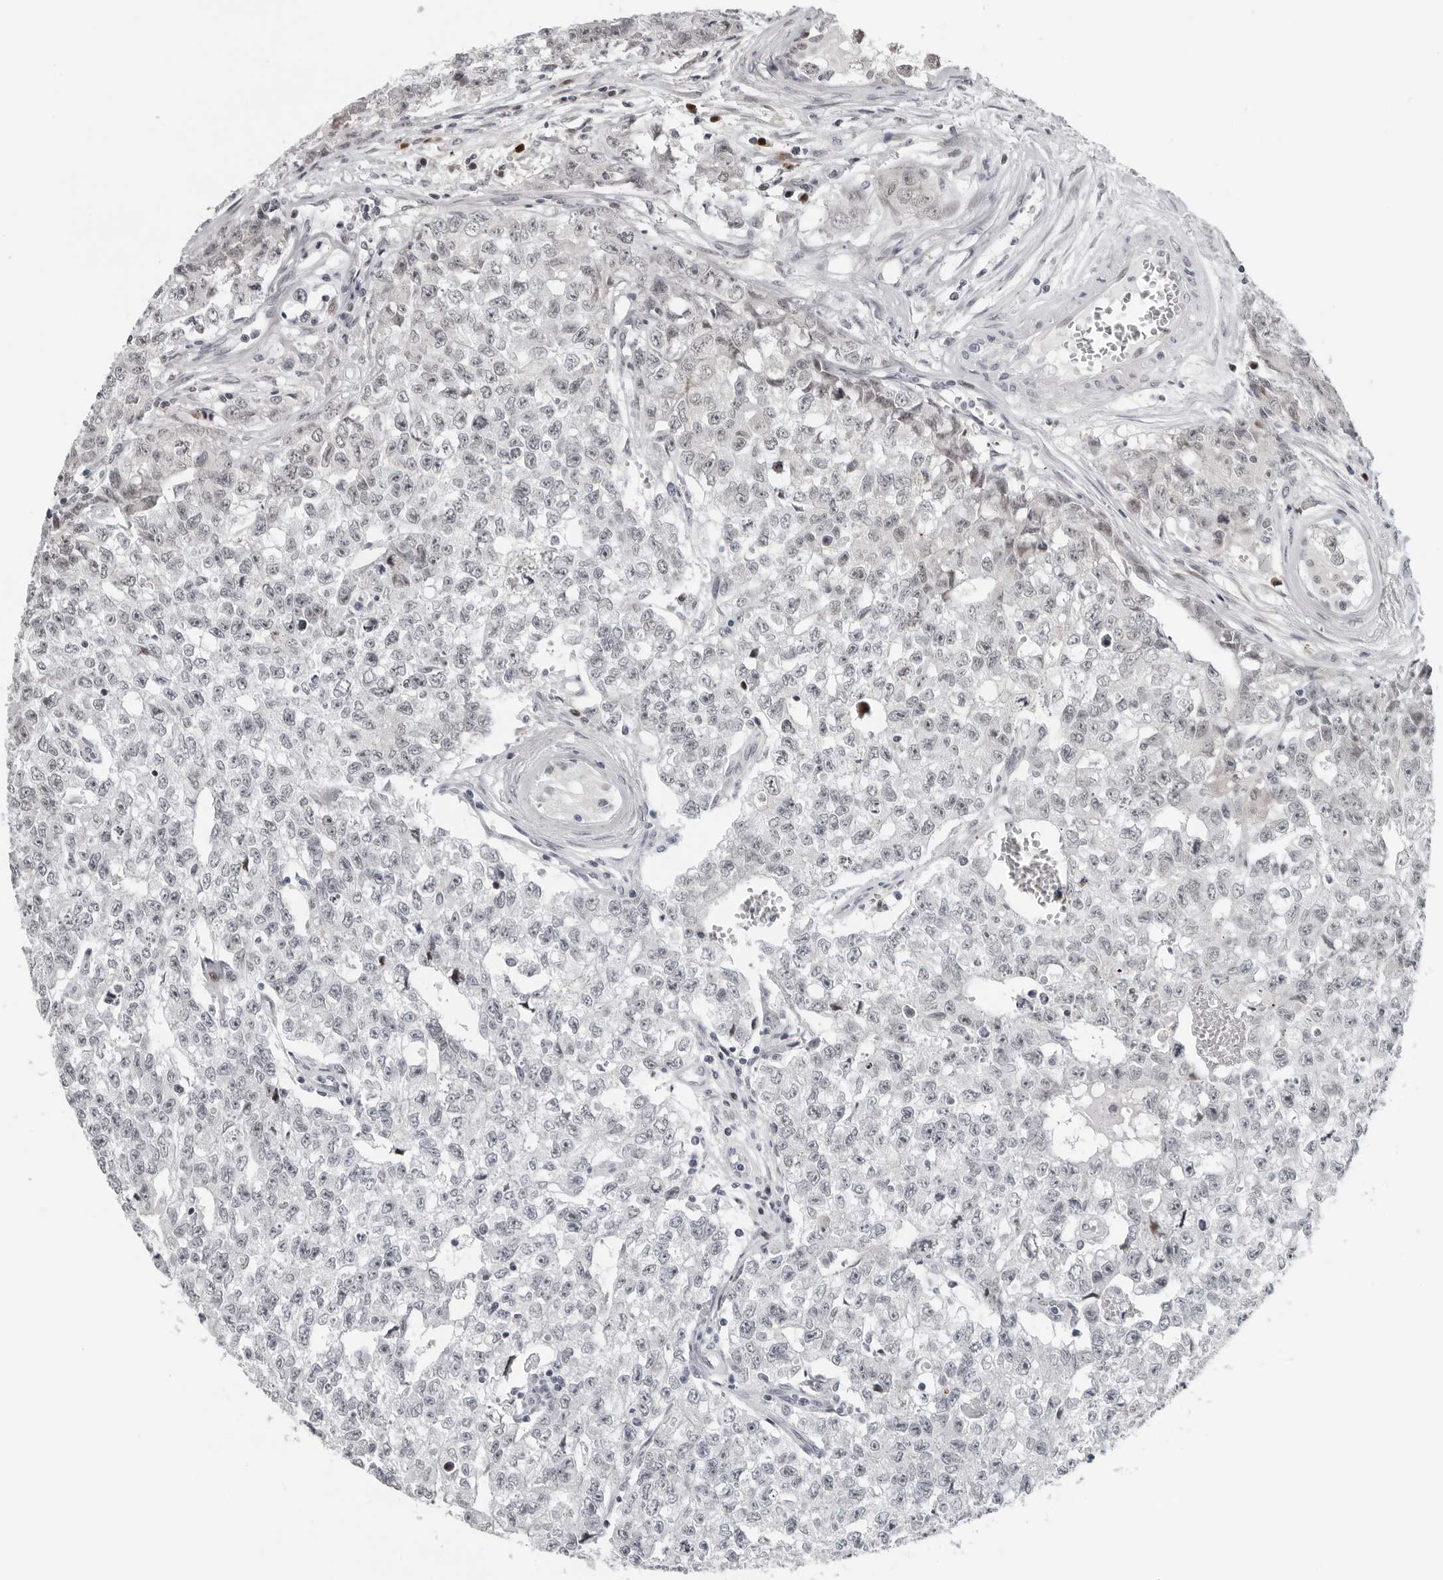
{"staining": {"intensity": "negative", "quantity": "none", "location": "none"}, "tissue": "testis cancer", "cell_type": "Tumor cells", "image_type": "cancer", "snomed": [{"axis": "morphology", "description": "Carcinoma, Embryonal, NOS"}, {"axis": "topography", "description": "Testis"}], "caption": "The IHC micrograph has no significant staining in tumor cells of testis embryonal carcinoma tissue.", "gene": "PPP1R42", "patient": {"sex": "male", "age": 28}}